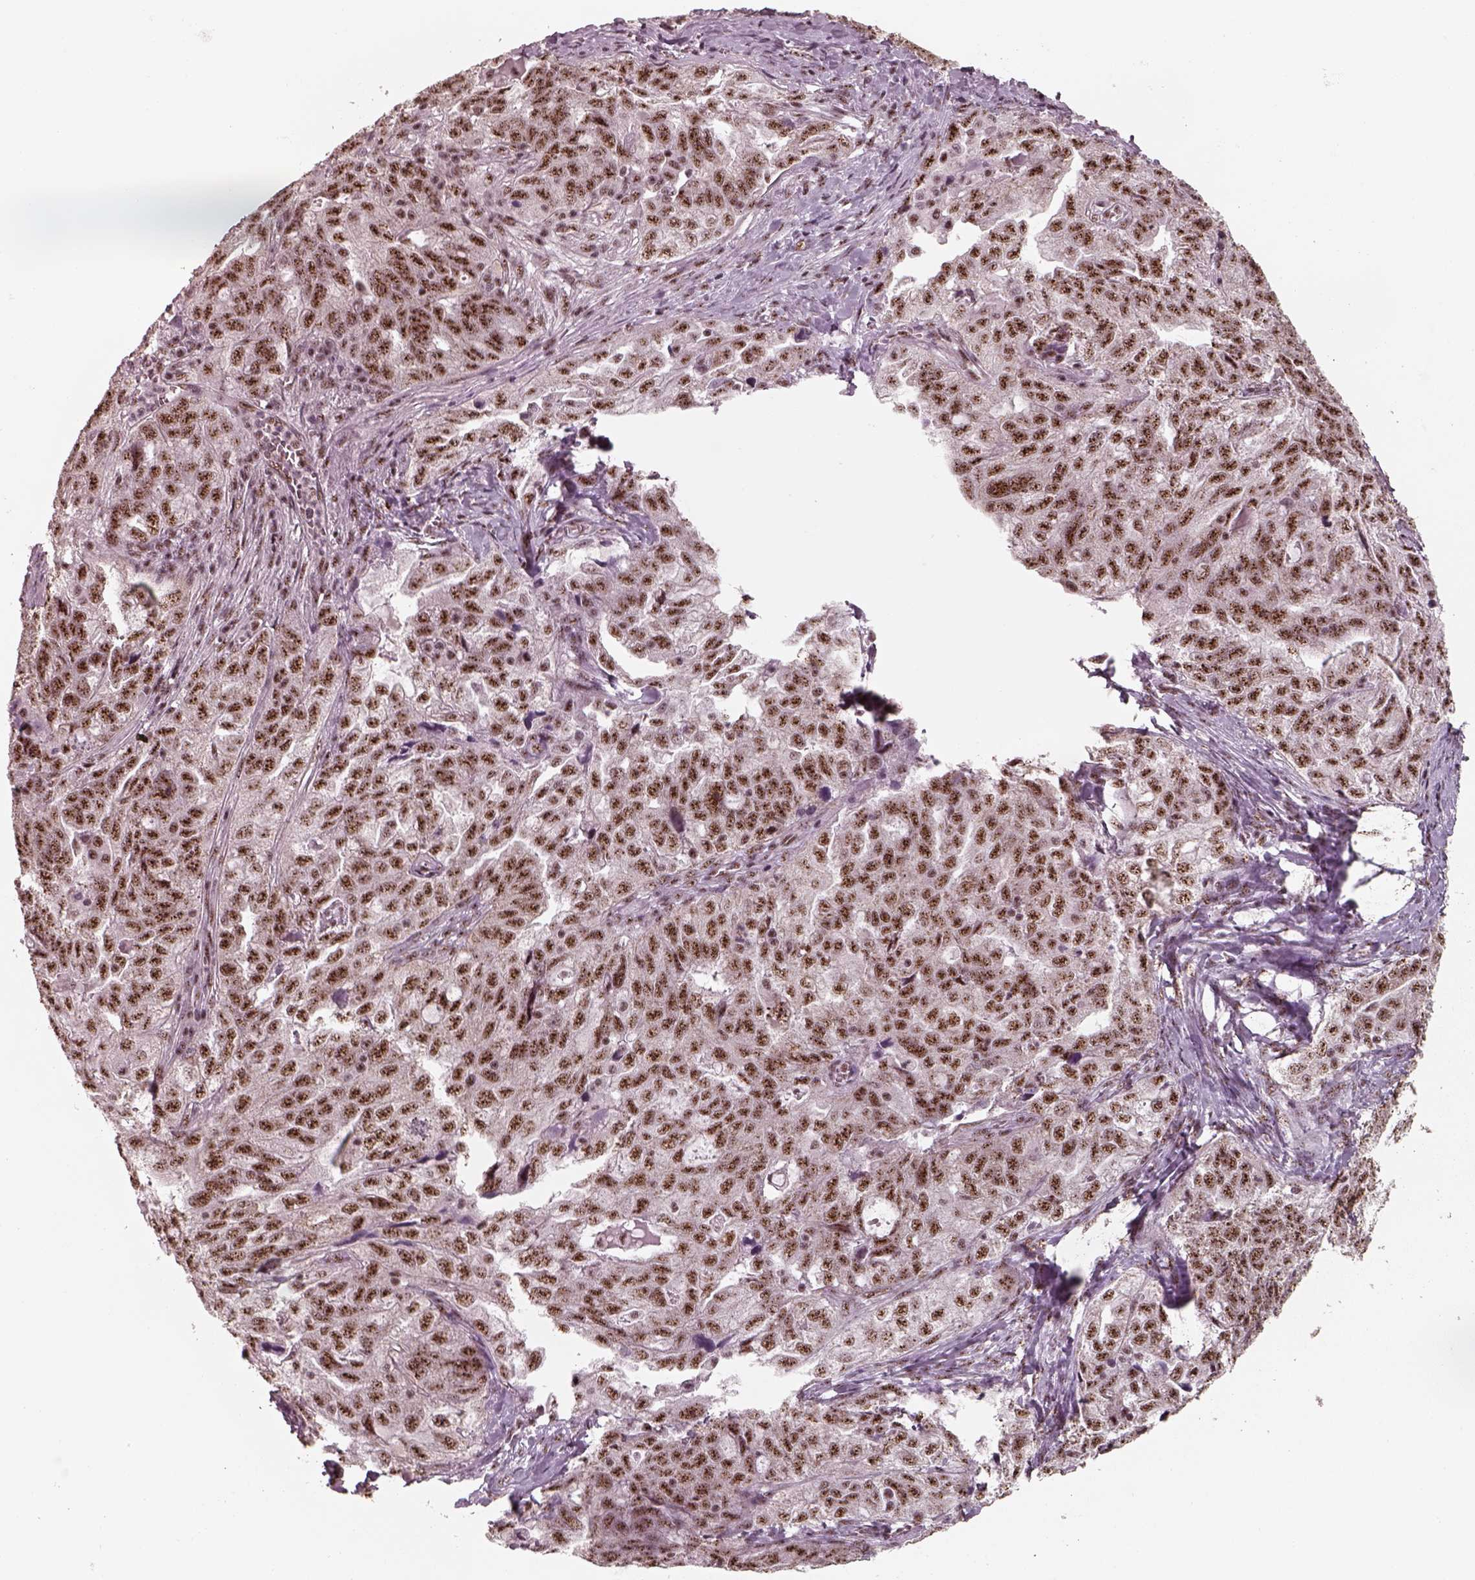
{"staining": {"intensity": "strong", "quantity": ">75%", "location": "nuclear"}, "tissue": "ovarian cancer", "cell_type": "Tumor cells", "image_type": "cancer", "snomed": [{"axis": "morphology", "description": "Cystadenocarcinoma, serous, NOS"}, {"axis": "topography", "description": "Ovary"}], "caption": "A high-resolution histopathology image shows immunohistochemistry staining of ovarian cancer (serous cystadenocarcinoma), which exhibits strong nuclear expression in about >75% of tumor cells. (IHC, brightfield microscopy, high magnification).", "gene": "ATXN7L3", "patient": {"sex": "female", "age": 51}}